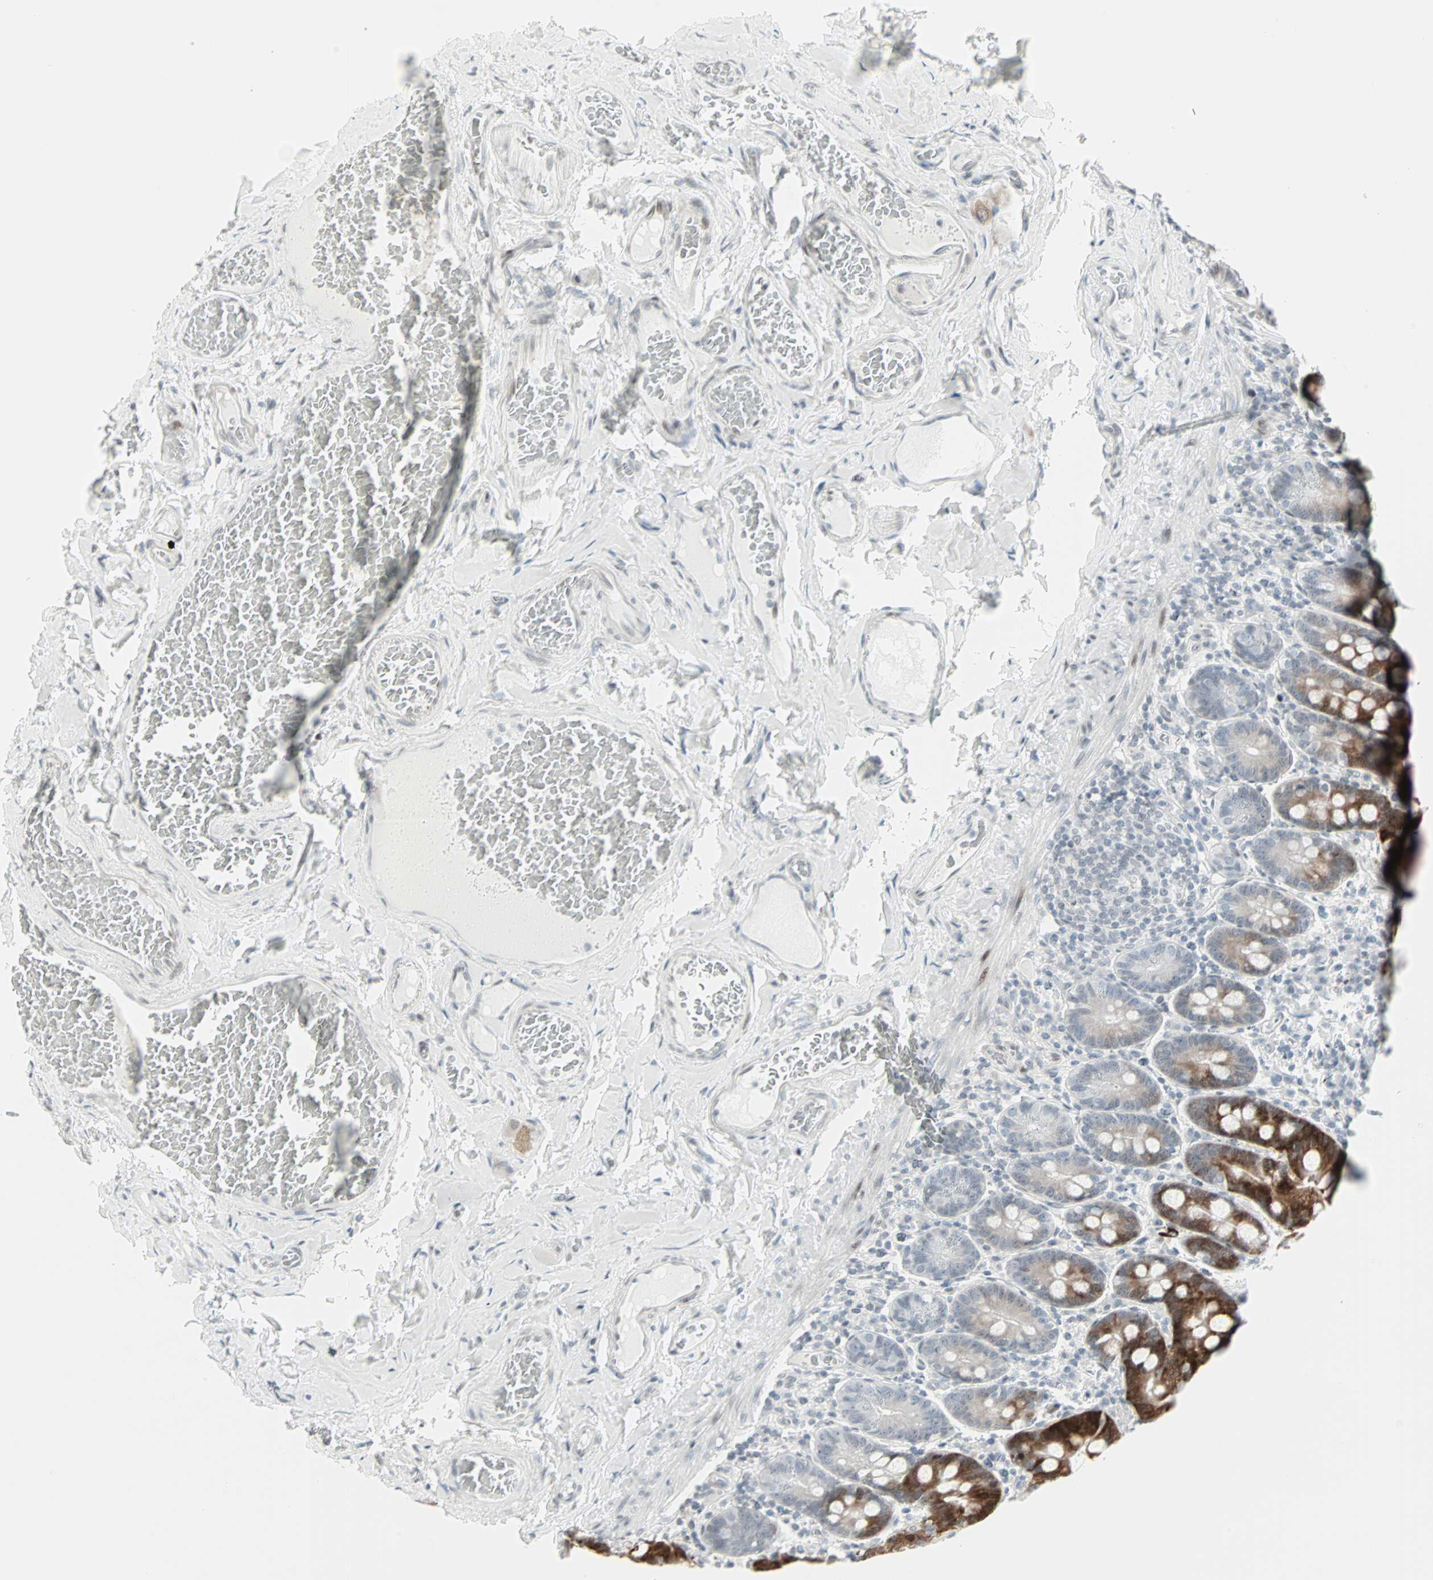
{"staining": {"intensity": "strong", "quantity": "25%-75%", "location": "cytoplasmic/membranous,nuclear"}, "tissue": "duodenum", "cell_type": "Glandular cells", "image_type": "normal", "snomed": [{"axis": "morphology", "description": "Normal tissue, NOS"}, {"axis": "topography", "description": "Duodenum"}], "caption": "Glandular cells exhibit strong cytoplasmic/membranous,nuclear positivity in approximately 25%-75% of cells in unremarkable duodenum.", "gene": "CBLC", "patient": {"sex": "male", "age": 66}}